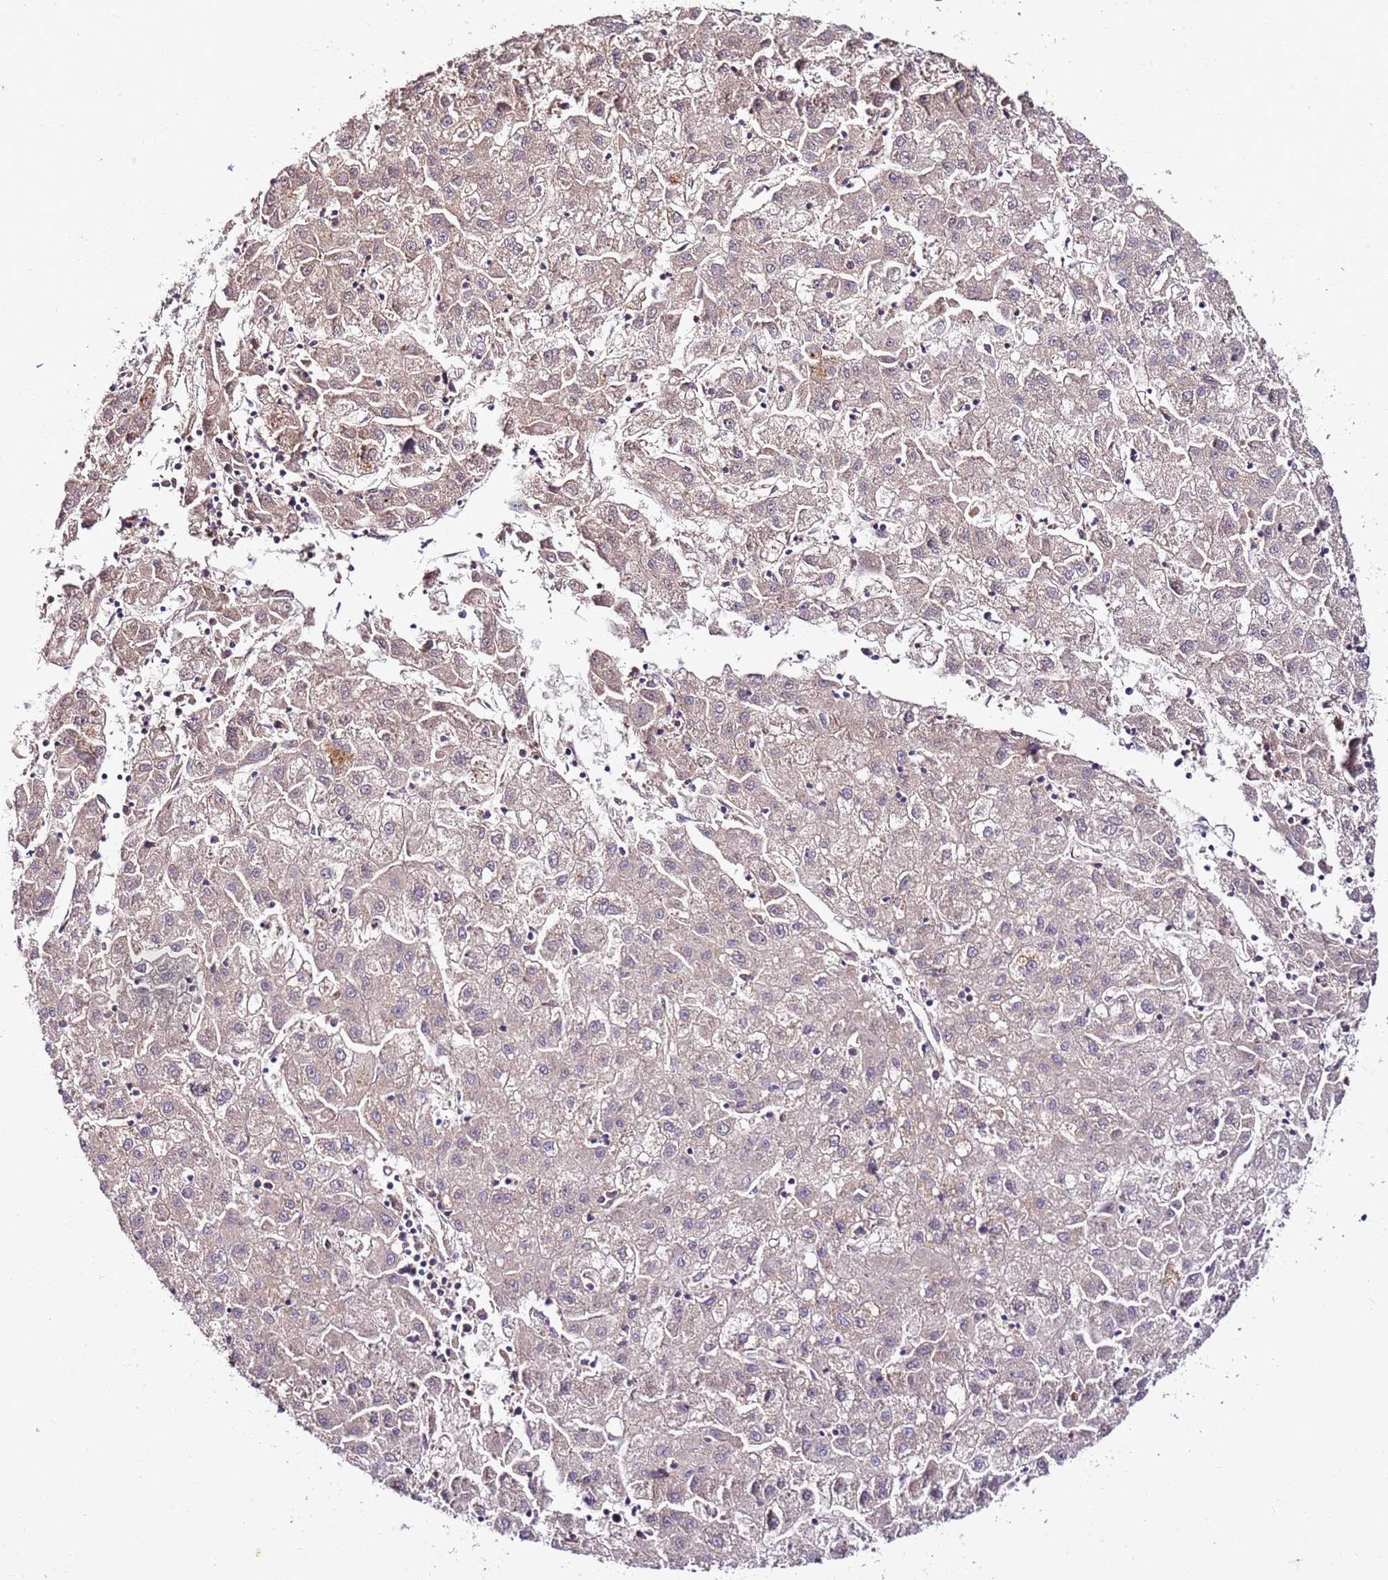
{"staining": {"intensity": "weak", "quantity": "<25%", "location": "cytoplasmic/membranous"}, "tissue": "liver cancer", "cell_type": "Tumor cells", "image_type": "cancer", "snomed": [{"axis": "morphology", "description": "Carcinoma, Hepatocellular, NOS"}, {"axis": "topography", "description": "Liver"}], "caption": "Hepatocellular carcinoma (liver) was stained to show a protein in brown. There is no significant positivity in tumor cells.", "gene": "KRTAP21-3", "patient": {"sex": "male", "age": 72}}